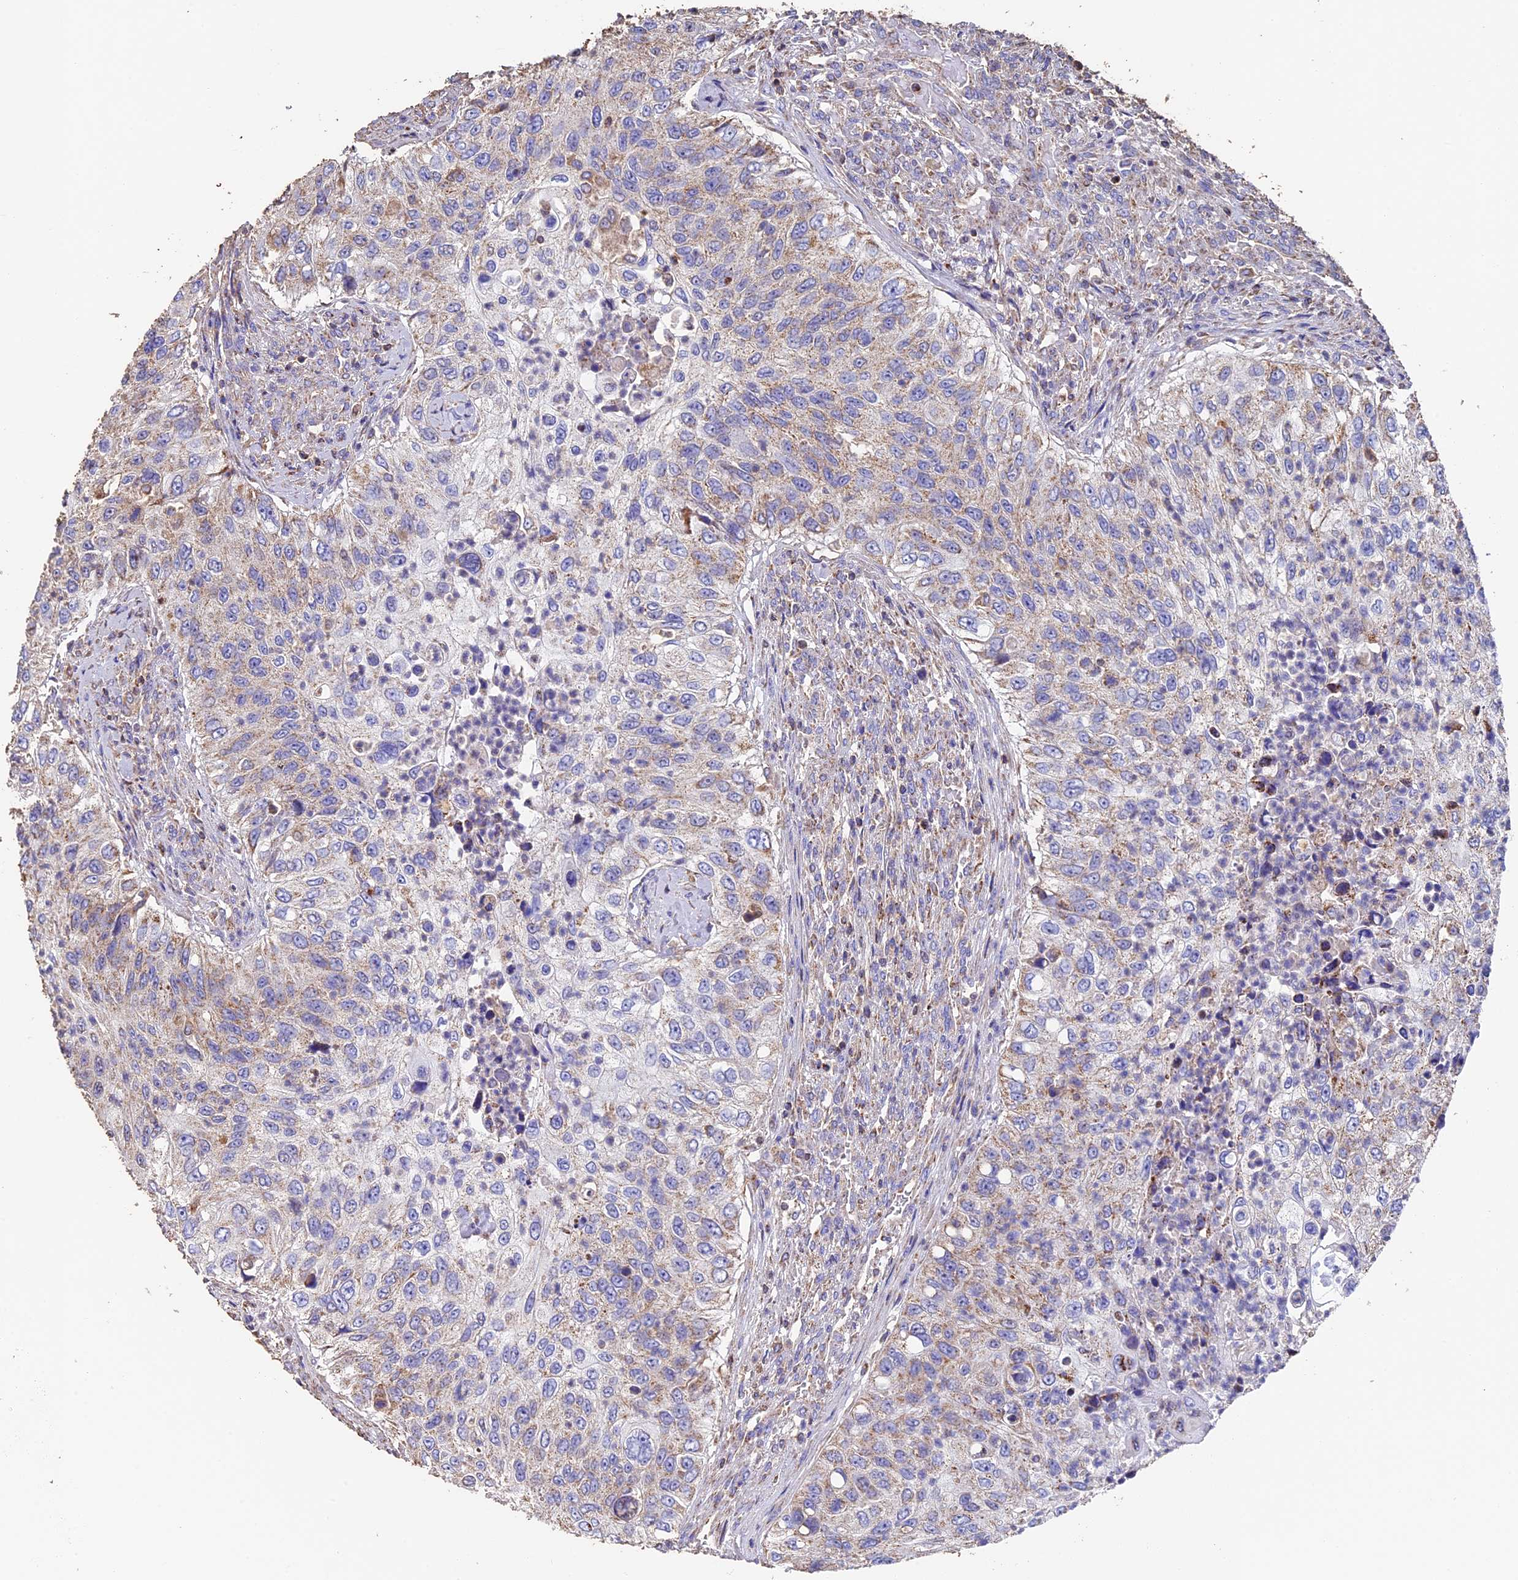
{"staining": {"intensity": "moderate", "quantity": "25%-75%", "location": "cytoplasmic/membranous"}, "tissue": "urothelial cancer", "cell_type": "Tumor cells", "image_type": "cancer", "snomed": [{"axis": "morphology", "description": "Urothelial carcinoma, High grade"}, {"axis": "topography", "description": "Urinary bladder"}], "caption": "High-magnification brightfield microscopy of high-grade urothelial carcinoma stained with DAB (brown) and counterstained with hematoxylin (blue). tumor cells exhibit moderate cytoplasmic/membranous positivity is present in approximately25%-75% of cells.", "gene": "ADAT1", "patient": {"sex": "female", "age": 60}}